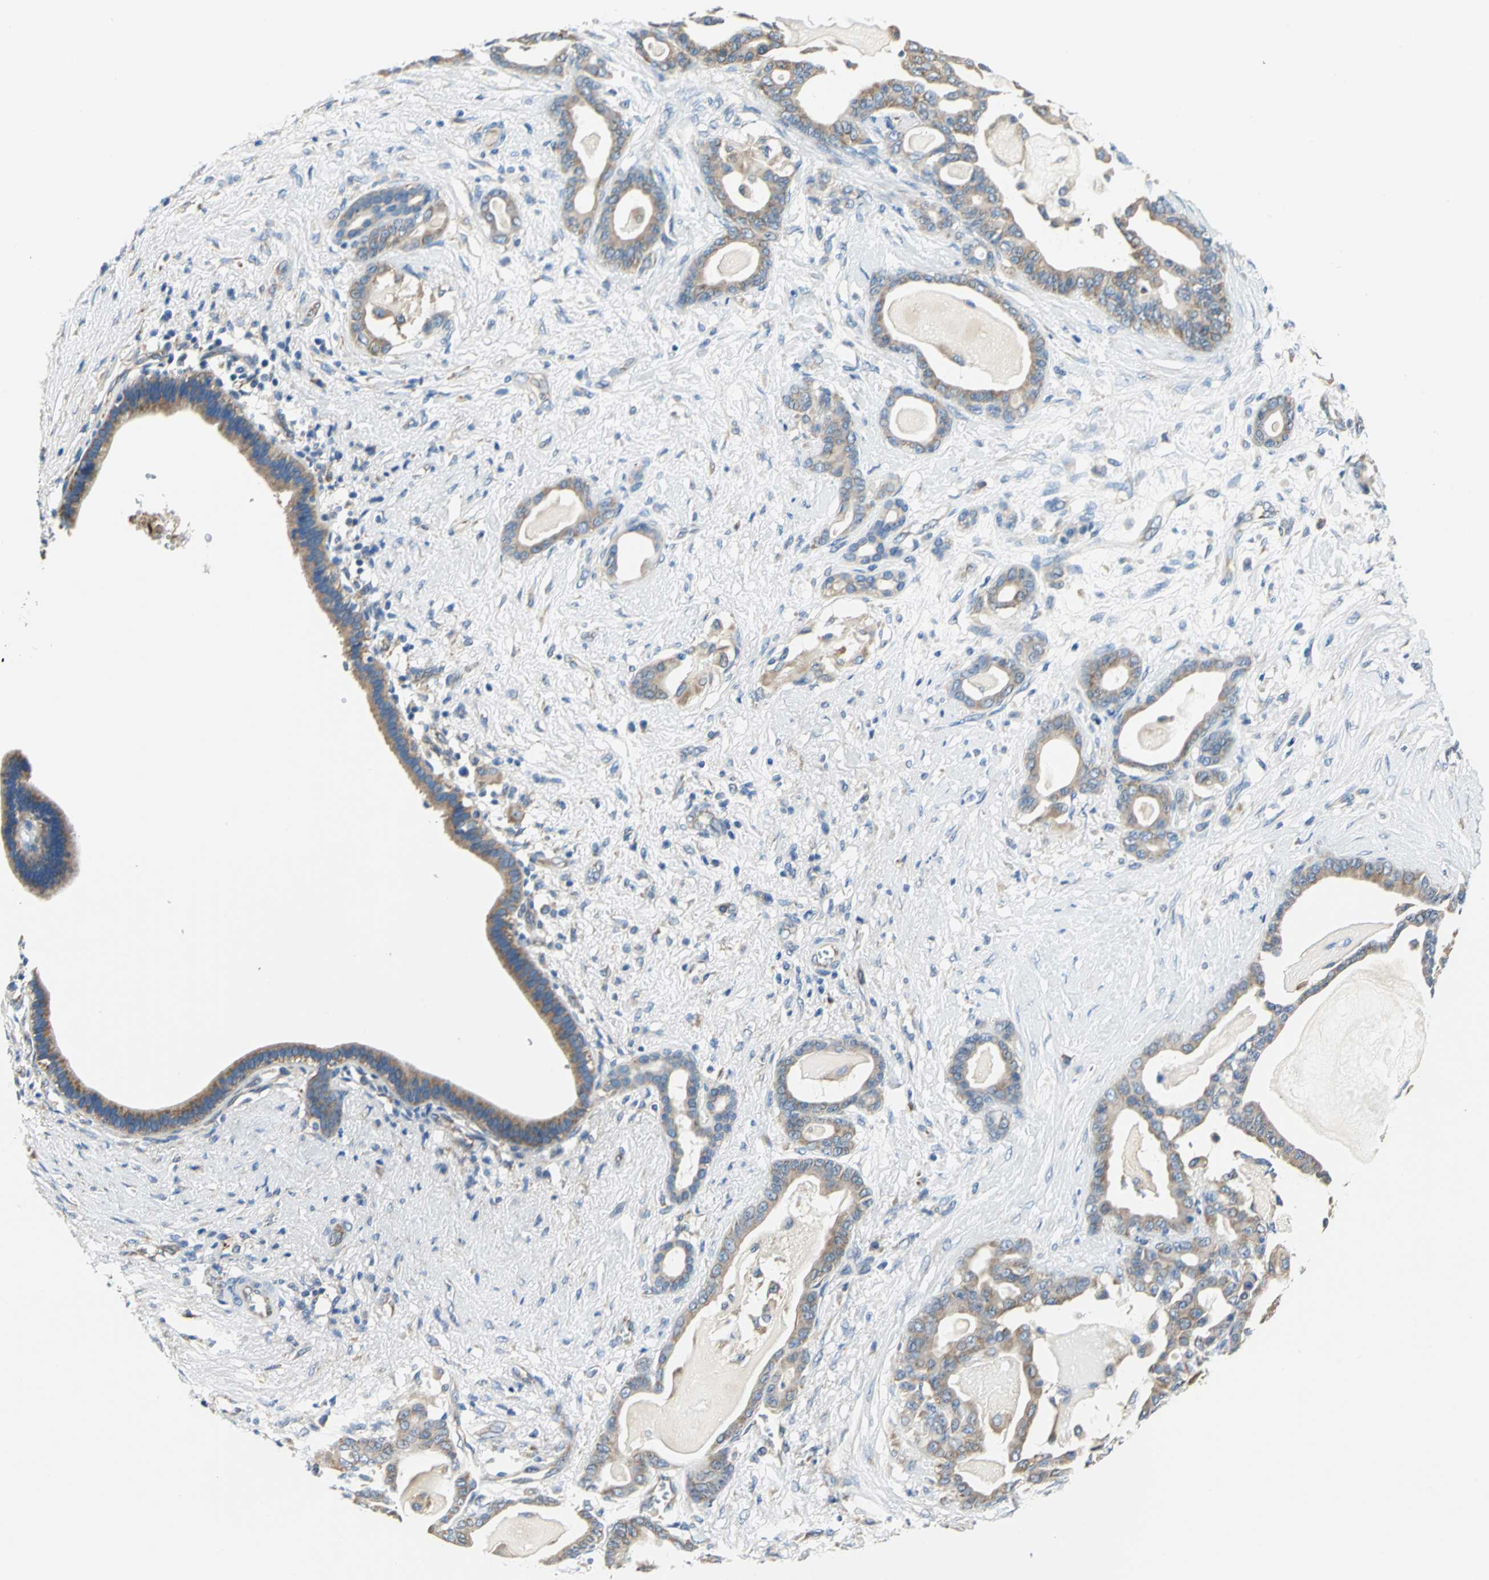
{"staining": {"intensity": "moderate", "quantity": ">75%", "location": "cytoplasmic/membranous"}, "tissue": "pancreatic cancer", "cell_type": "Tumor cells", "image_type": "cancer", "snomed": [{"axis": "morphology", "description": "Adenocarcinoma, NOS"}, {"axis": "topography", "description": "Pancreas"}], "caption": "A photomicrograph of human pancreatic adenocarcinoma stained for a protein demonstrates moderate cytoplasmic/membranous brown staining in tumor cells.", "gene": "TRIM25", "patient": {"sex": "male", "age": 63}}